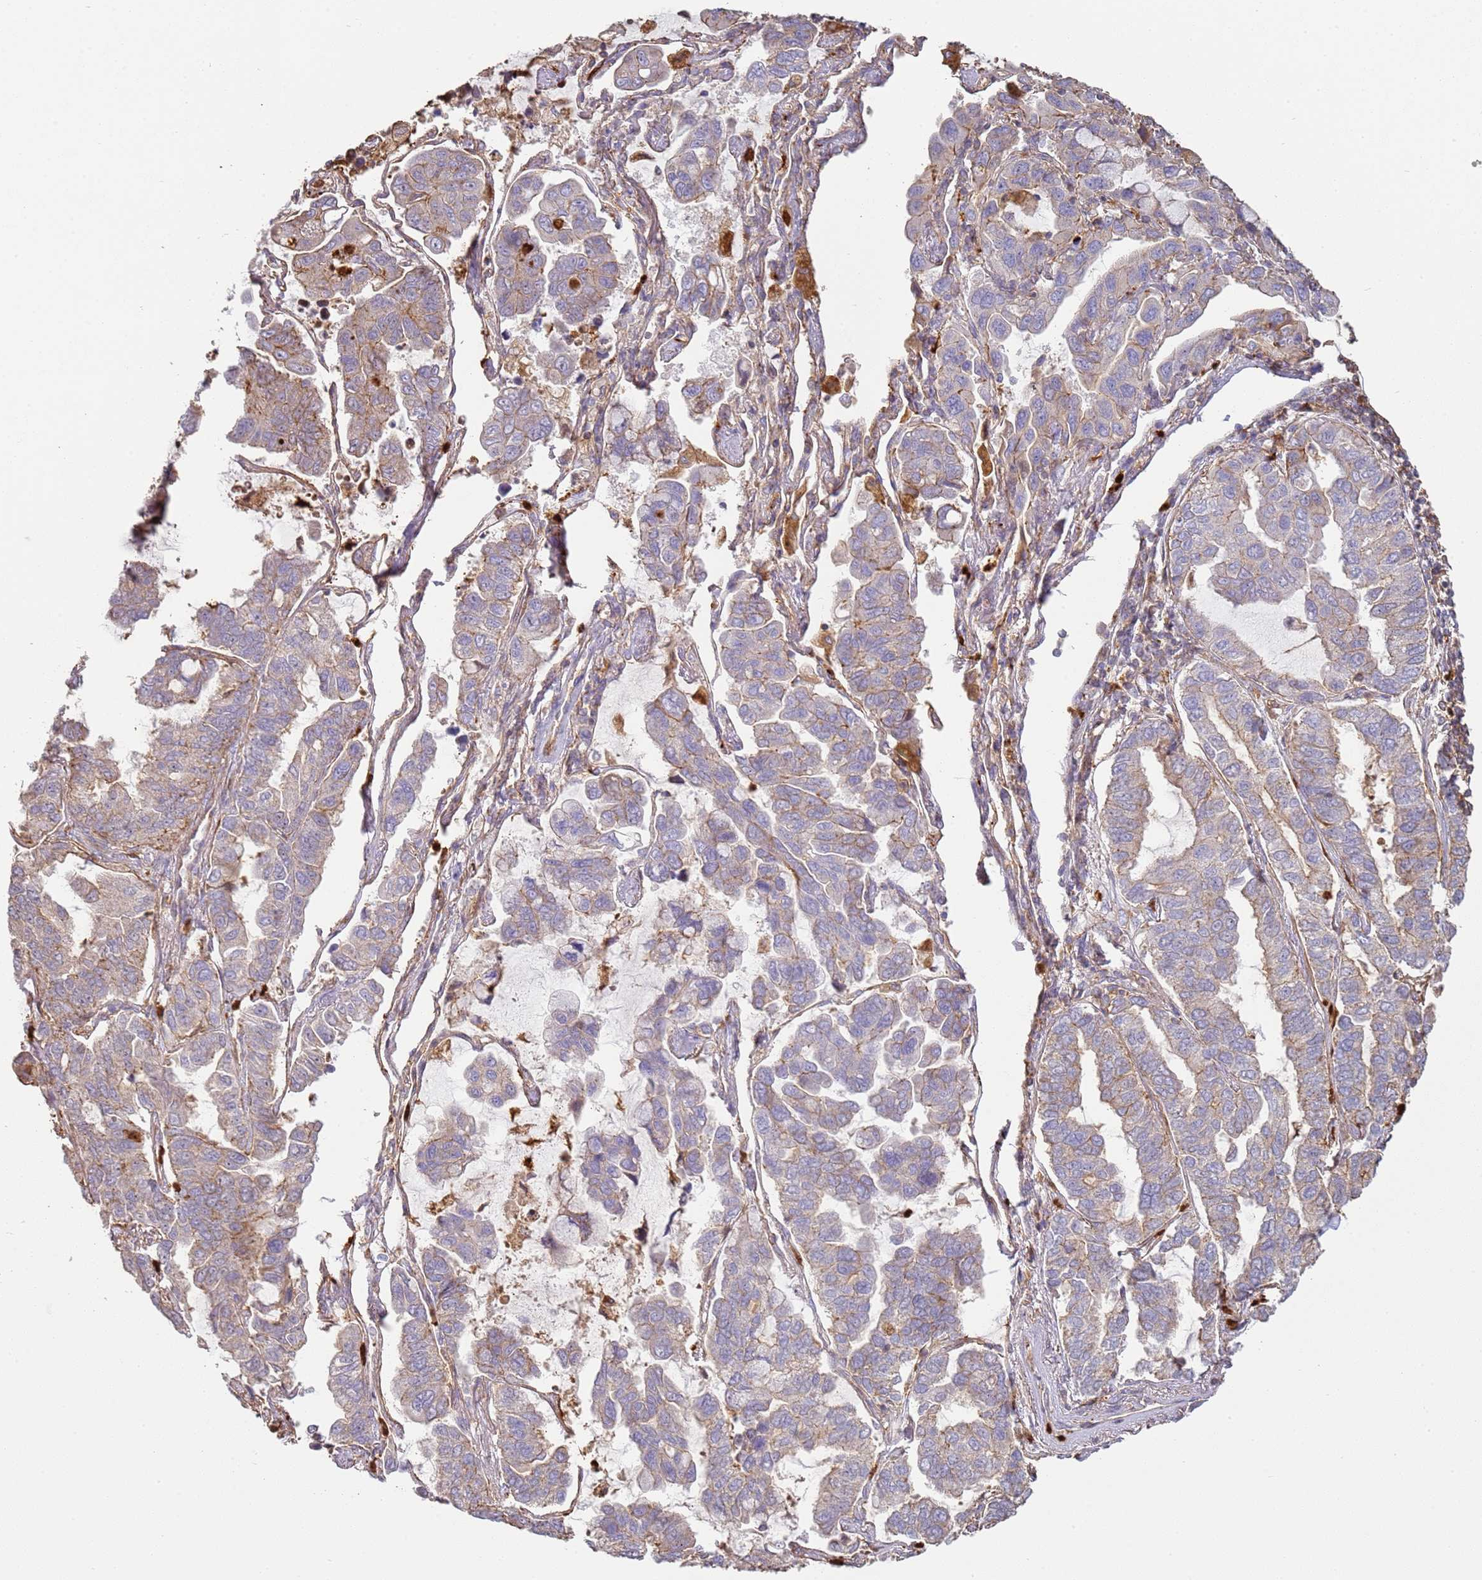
{"staining": {"intensity": "weak", "quantity": "<25%", "location": "cytoplasmic/membranous"}, "tissue": "lung cancer", "cell_type": "Tumor cells", "image_type": "cancer", "snomed": [{"axis": "morphology", "description": "Adenocarcinoma, NOS"}, {"axis": "topography", "description": "Lung"}], "caption": "This is a image of immunohistochemistry (IHC) staining of lung cancer (adenocarcinoma), which shows no expression in tumor cells. Brightfield microscopy of immunohistochemistry (IHC) stained with DAB (3,3'-diaminobenzidine) (brown) and hematoxylin (blue), captured at high magnification.", "gene": "NDUFAF4", "patient": {"sex": "male", "age": 64}}